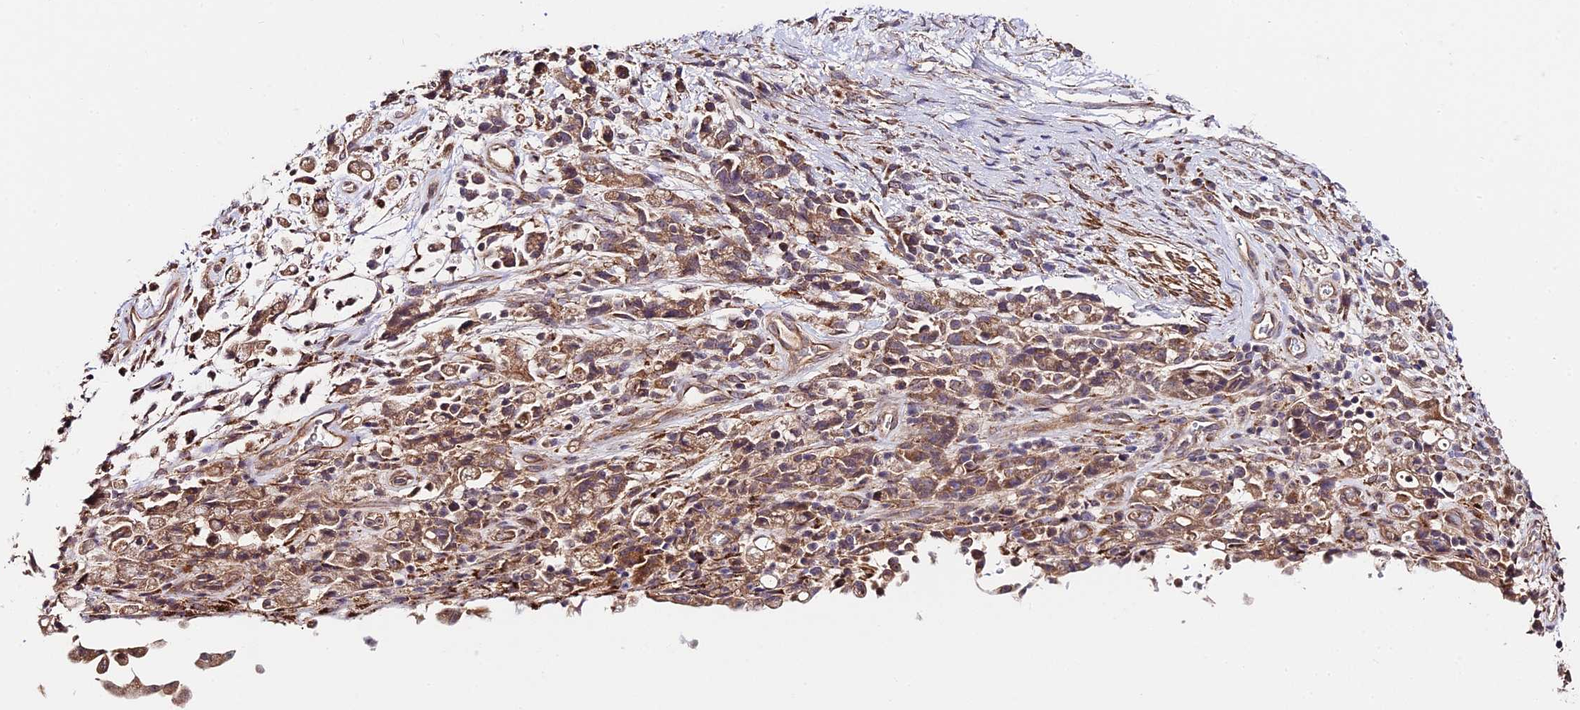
{"staining": {"intensity": "moderate", "quantity": ">75%", "location": "cytoplasmic/membranous"}, "tissue": "stomach cancer", "cell_type": "Tumor cells", "image_type": "cancer", "snomed": [{"axis": "morphology", "description": "Adenocarcinoma, NOS"}, {"axis": "topography", "description": "Stomach"}], "caption": "Approximately >75% of tumor cells in stomach cancer reveal moderate cytoplasmic/membranous protein expression as visualized by brown immunohistochemical staining.", "gene": "C3orf20", "patient": {"sex": "female", "age": 60}}